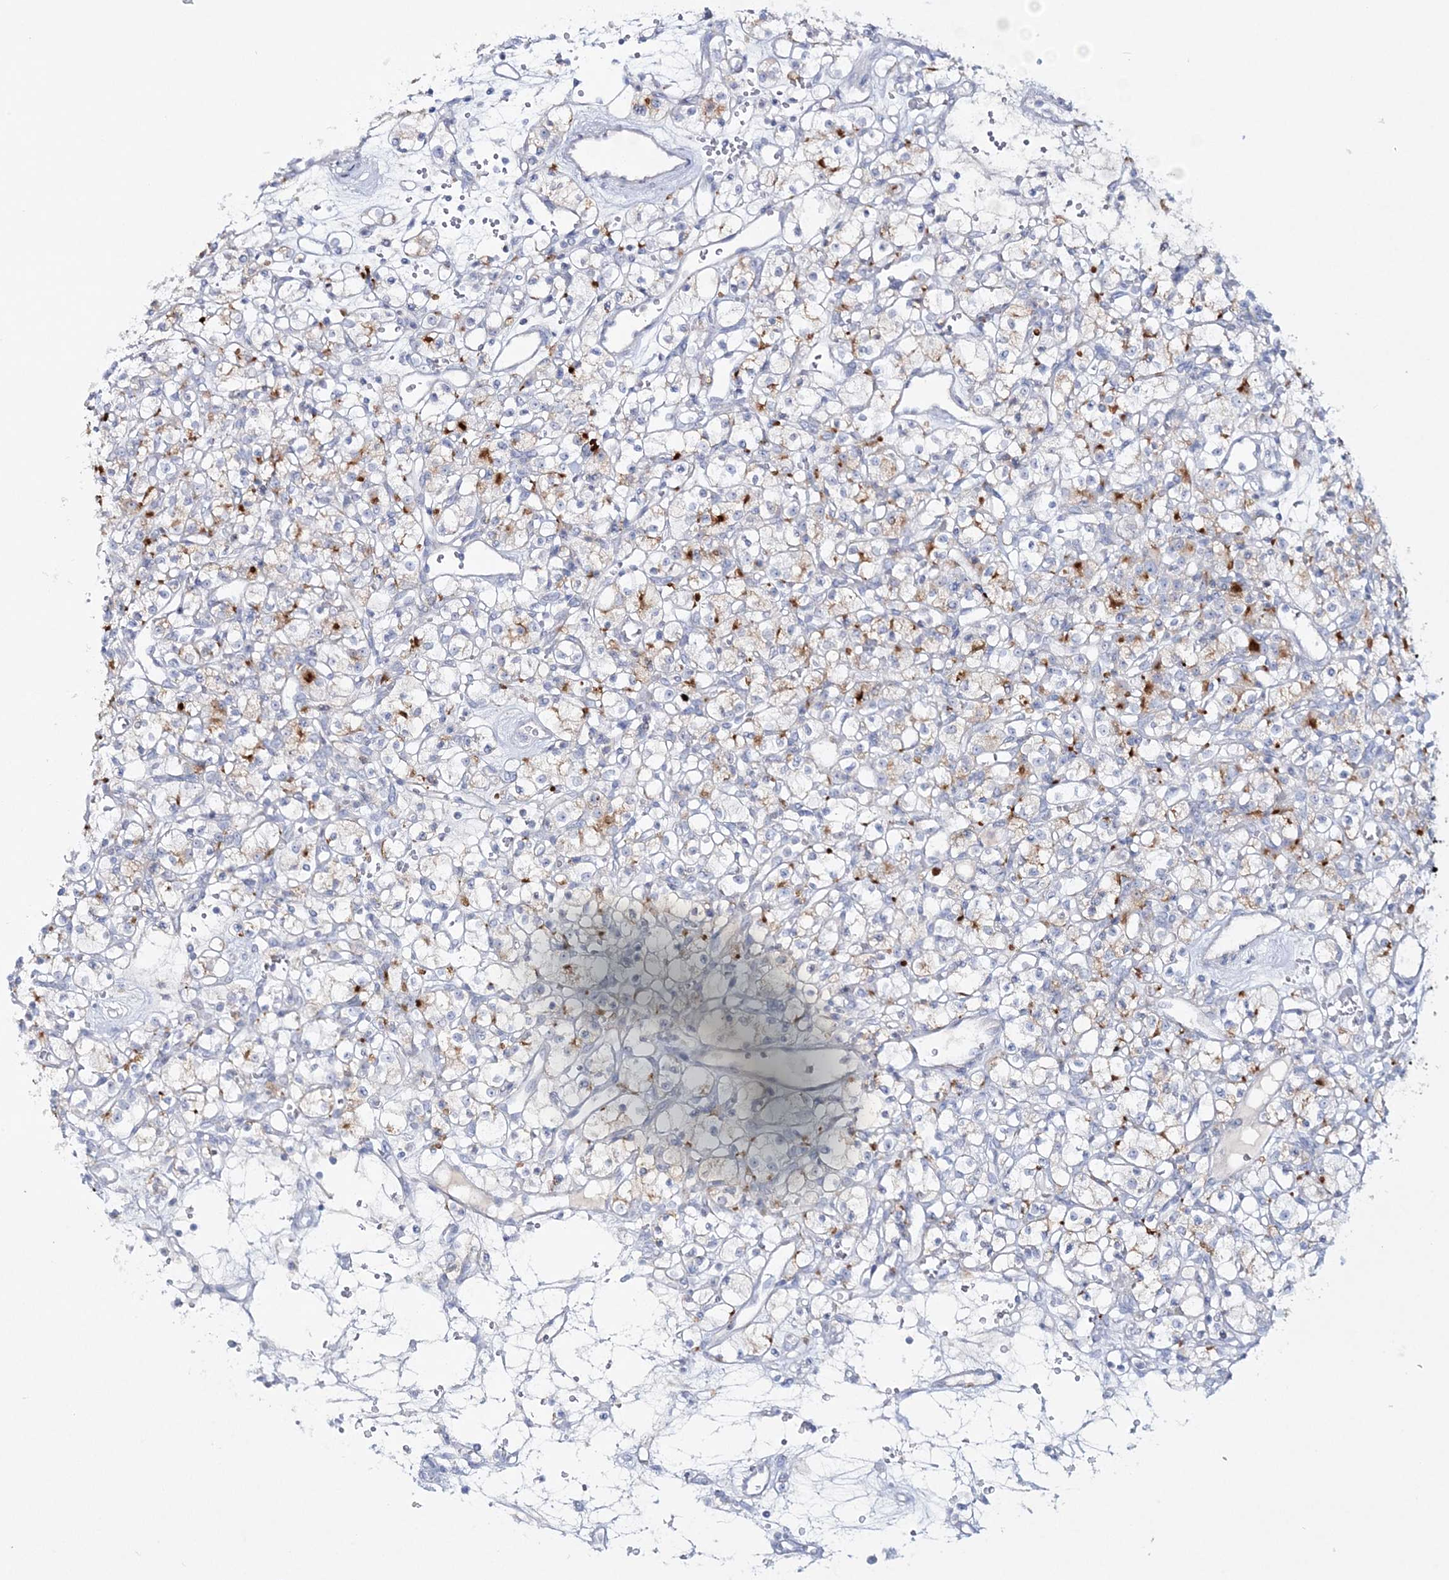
{"staining": {"intensity": "moderate", "quantity": "<25%", "location": "cytoplasmic/membranous"}, "tissue": "renal cancer", "cell_type": "Tumor cells", "image_type": "cancer", "snomed": [{"axis": "morphology", "description": "Adenocarcinoma, NOS"}, {"axis": "topography", "description": "Kidney"}], "caption": "Tumor cells show moderate cytoplasmic/membranous staining in about <25% of cells in renal adenocarcinoma.", "gene": "WDSUB1", "patient": {"sex": "female", "age": 59}}